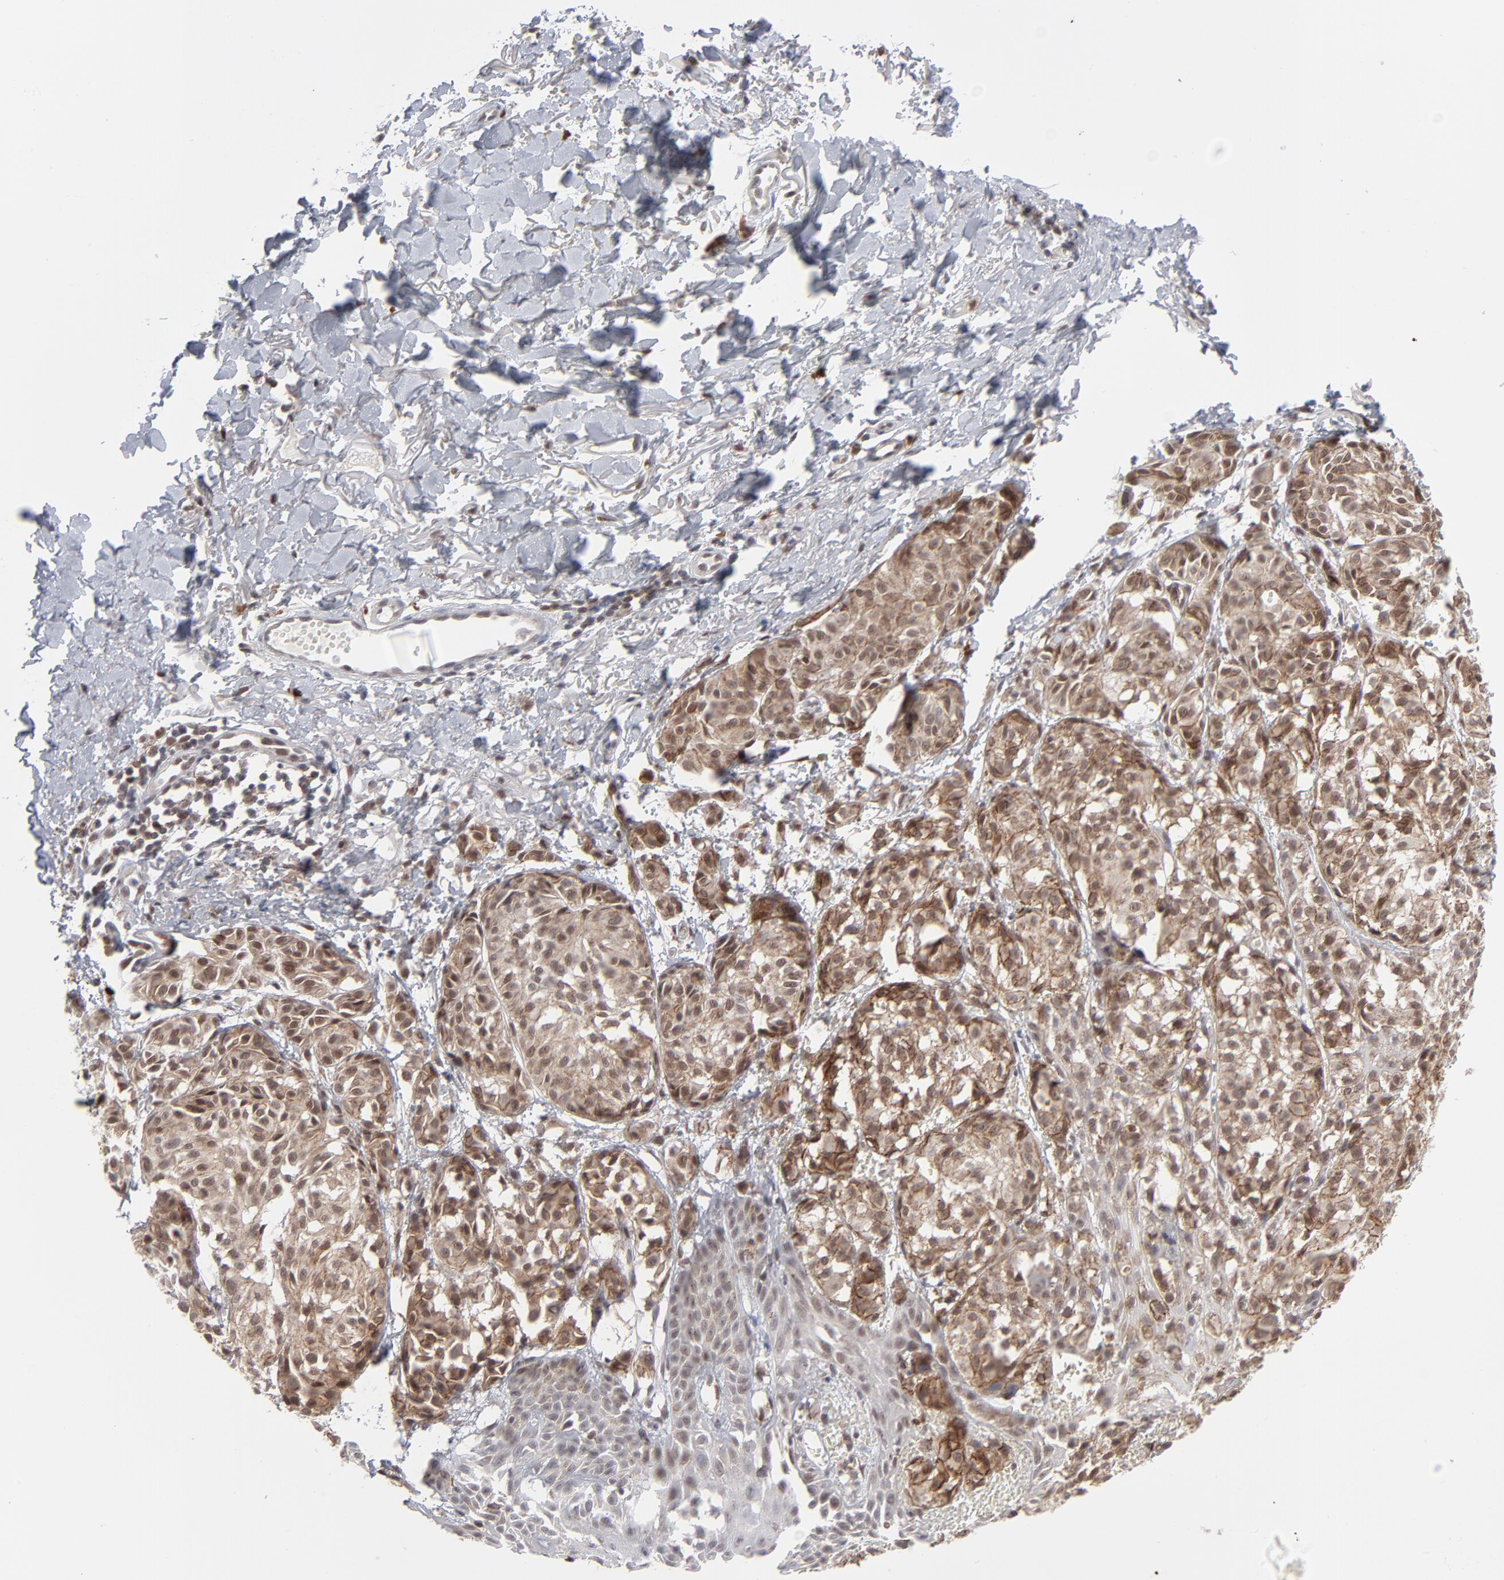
{"staining": {"intensity": "strong", "quantity": ">75%", "location": "cytoplasmic/membranous,nuclear"}, "tissue": "melanoma", "cell_type": "Tumor cells", "image_type": "cancer", "snomed": [{"axis": "morphology", "description": "Malignant melanoma, NOS"}, {"axis": "topography", "description": "Skin"}], "caption": "A photomicrograph of malignant melanoma stained for a protein shows strong cytoplasmic/membranous and nuclear brown staining in tumor cells. (brown staining indicates protein expression, while blue staining denotes nuclei).", "gene": "NBN", "patient": {"sex": "male", "age": 76}}